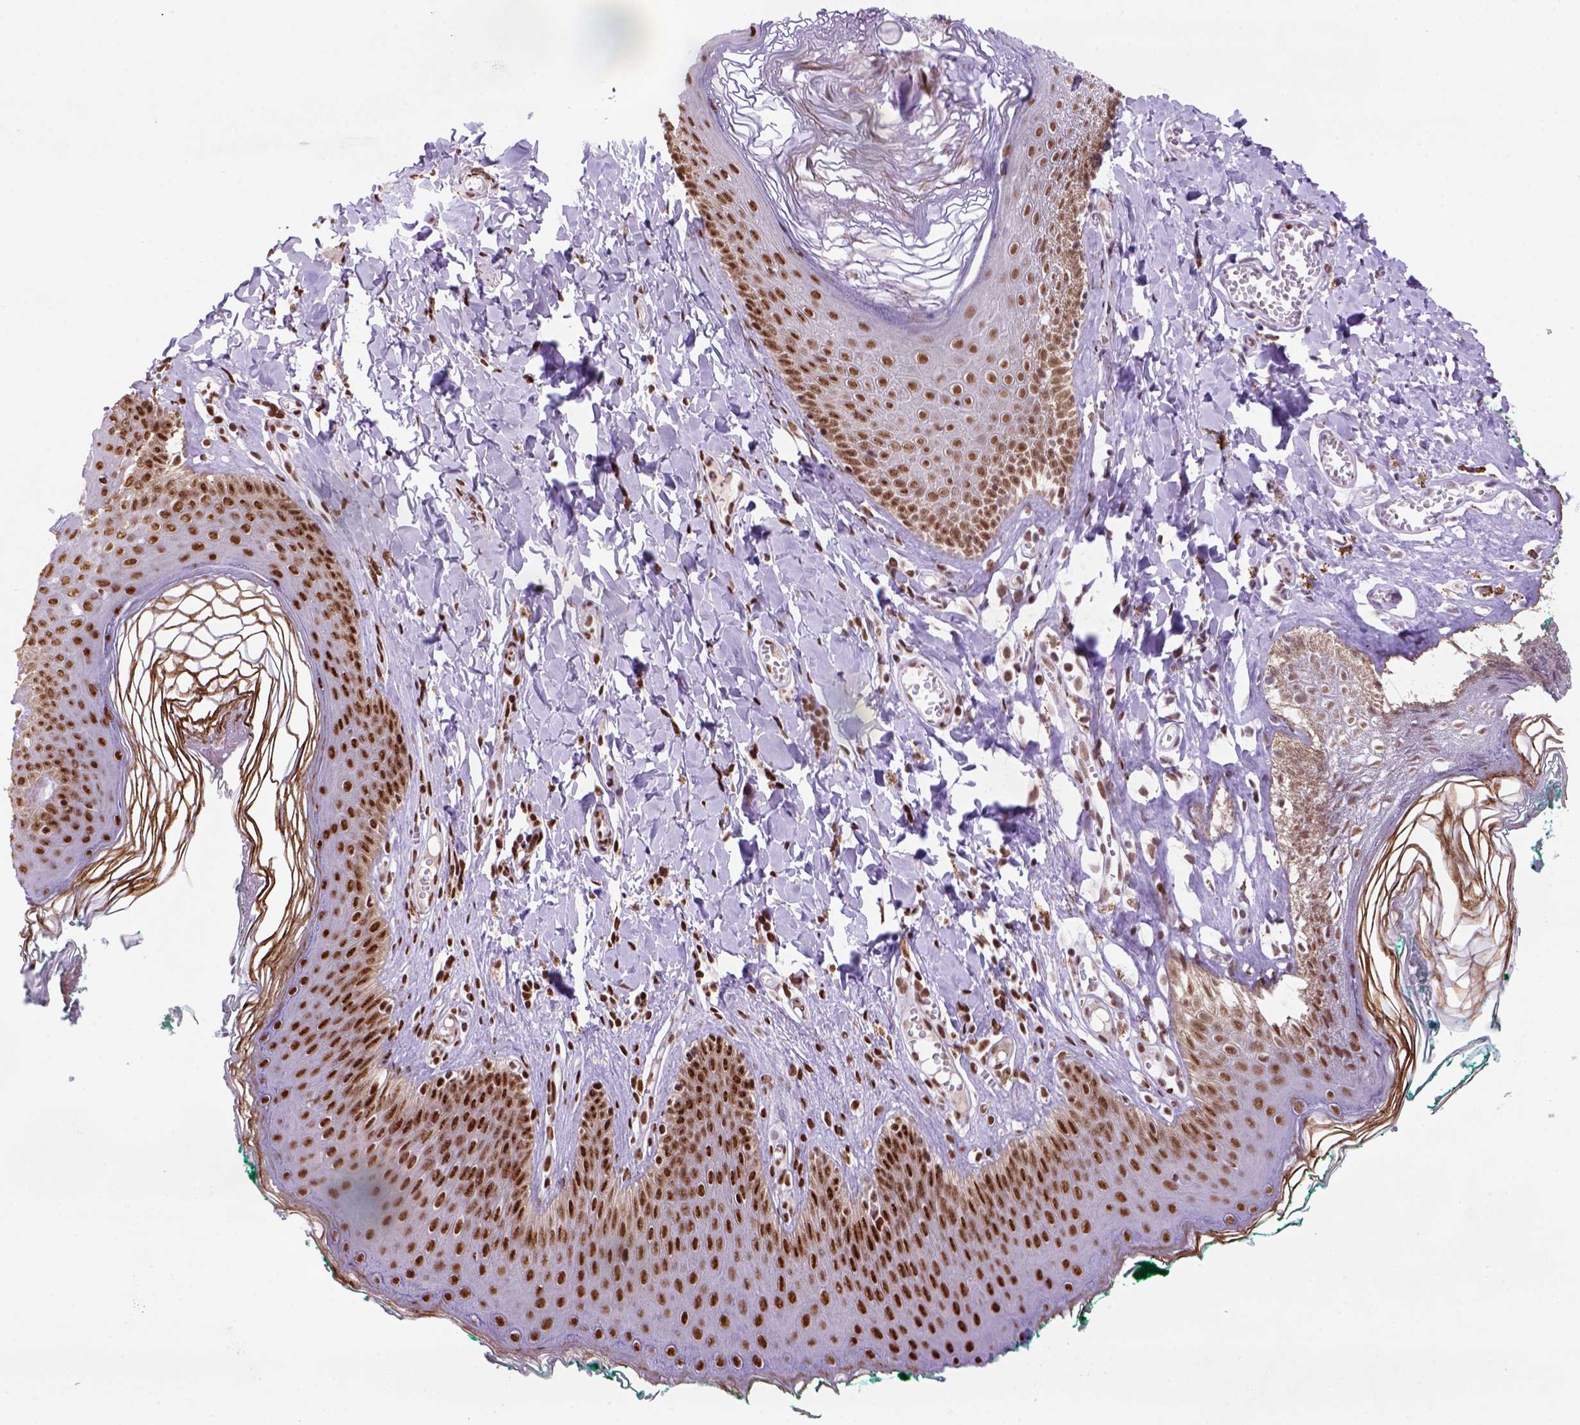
{"staining": {"intensity": "strong", "quantity": ">75%", "location": "nuclear"}, "tissue": "skin", "cell_type": "Epidermal cells", "image_type": "normal", "snomed": [{"axis": "morphology", "description": "Normal tissue, NOS"}, {"axis": "topography", "description": "Vulva"}, {"axis": "topography", "description": "Peripheral nerve tissue"}], "caption": "Human skin stained with a protein marker reveals strong staining in epidermal cells.", "gene": "NSMCE2", "patient": {"sex": "female", "age": 66}}